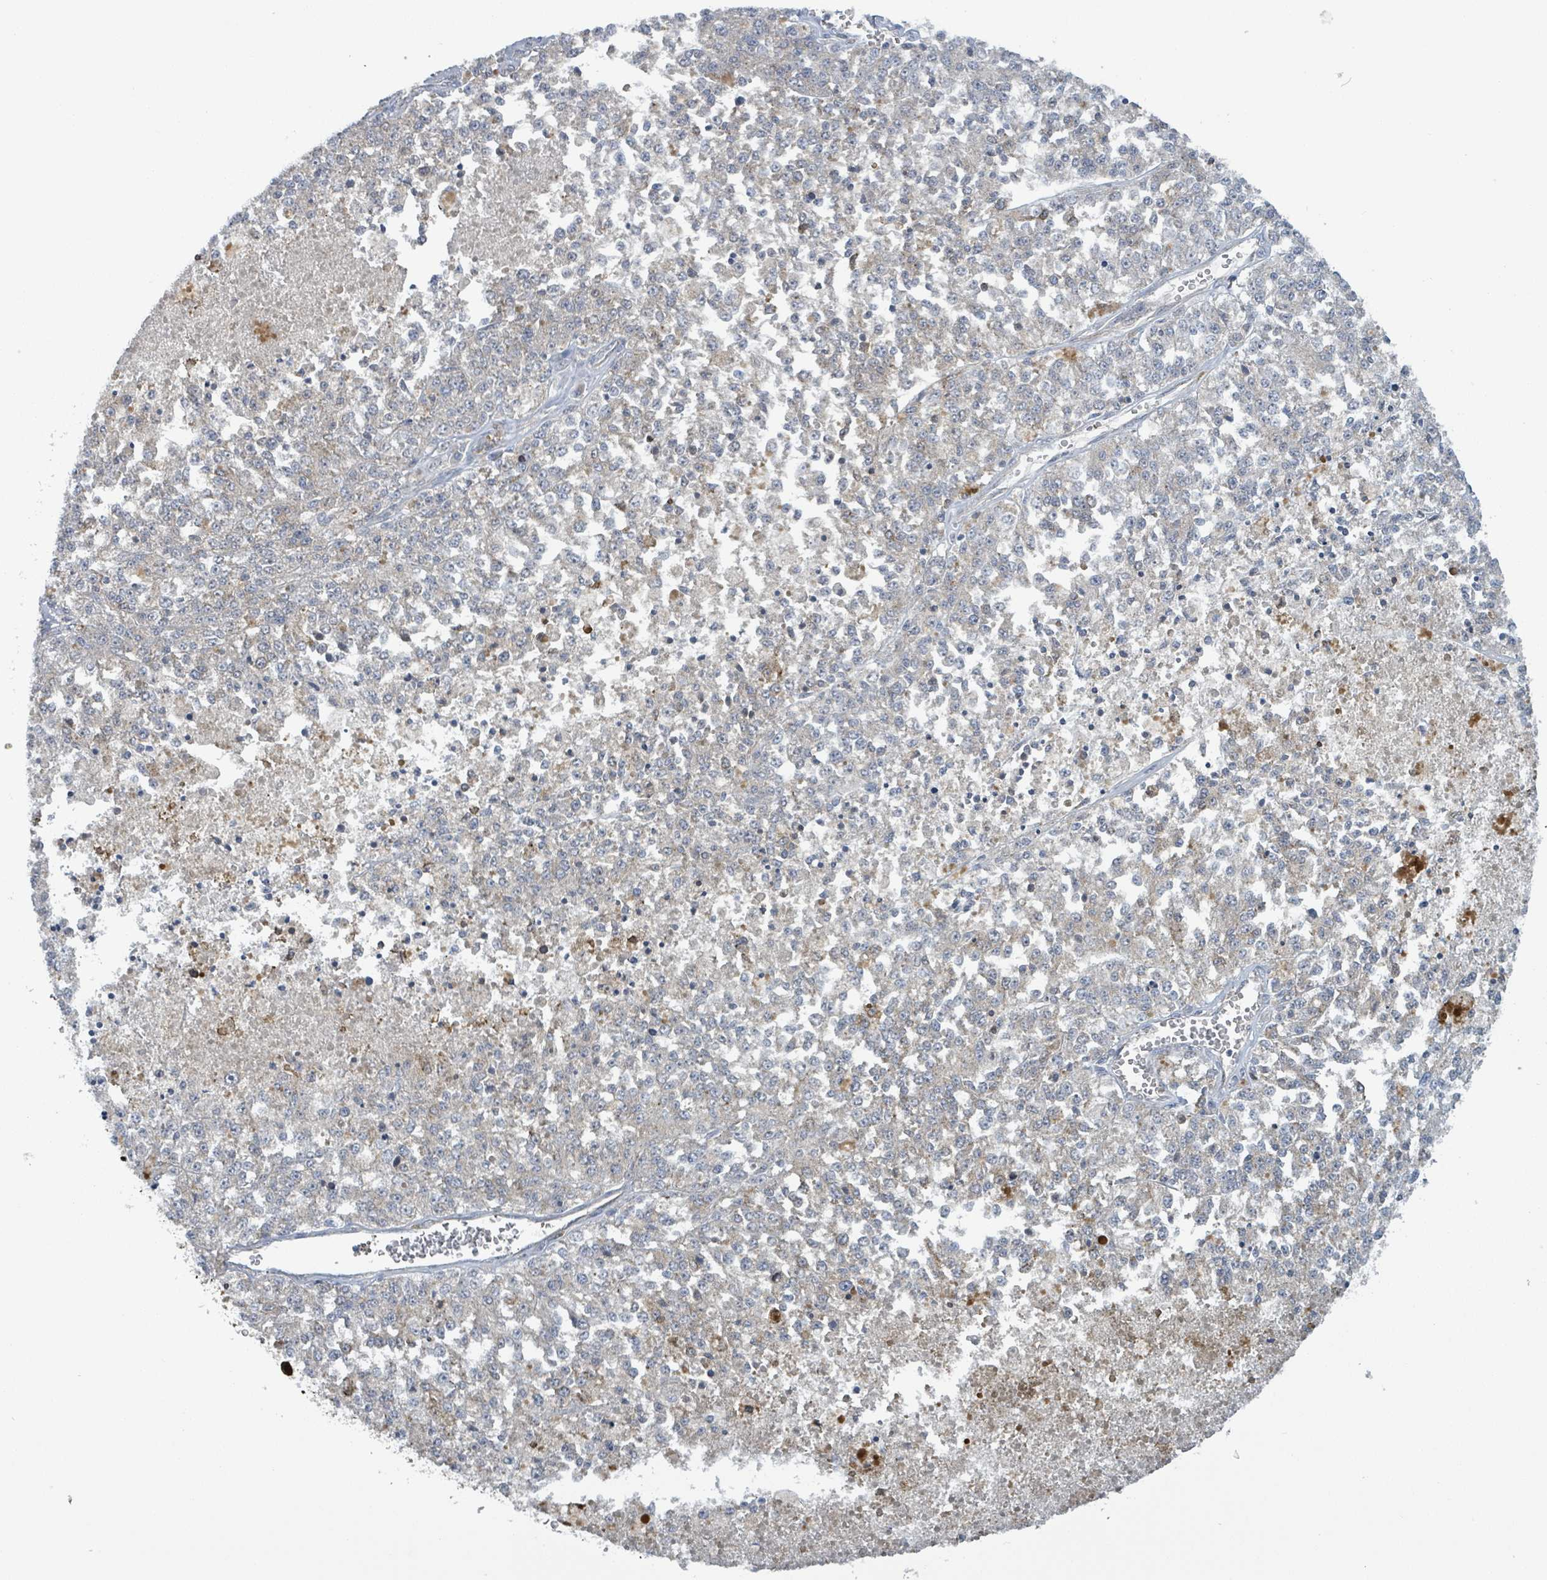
{"staining": {"intensity": "negative", "quantity": "none", "location": "none"}, "tissue": "melanoma", "cell_type": "Tumor cells", "image_type": "cancer", "snomed": [{"axis": "morphology", "description": "Malignant melanoma, NOS"}, {"axis": "topography", "description": "Skin"}], "caption": "Immunohistochemistry (IHC) histopathology image of human melanoma stained for a protein (brown), which reveals no staining in tumor cells.", "gene": "CCDC121", "patient": {"sex": "female", "age": 64}}